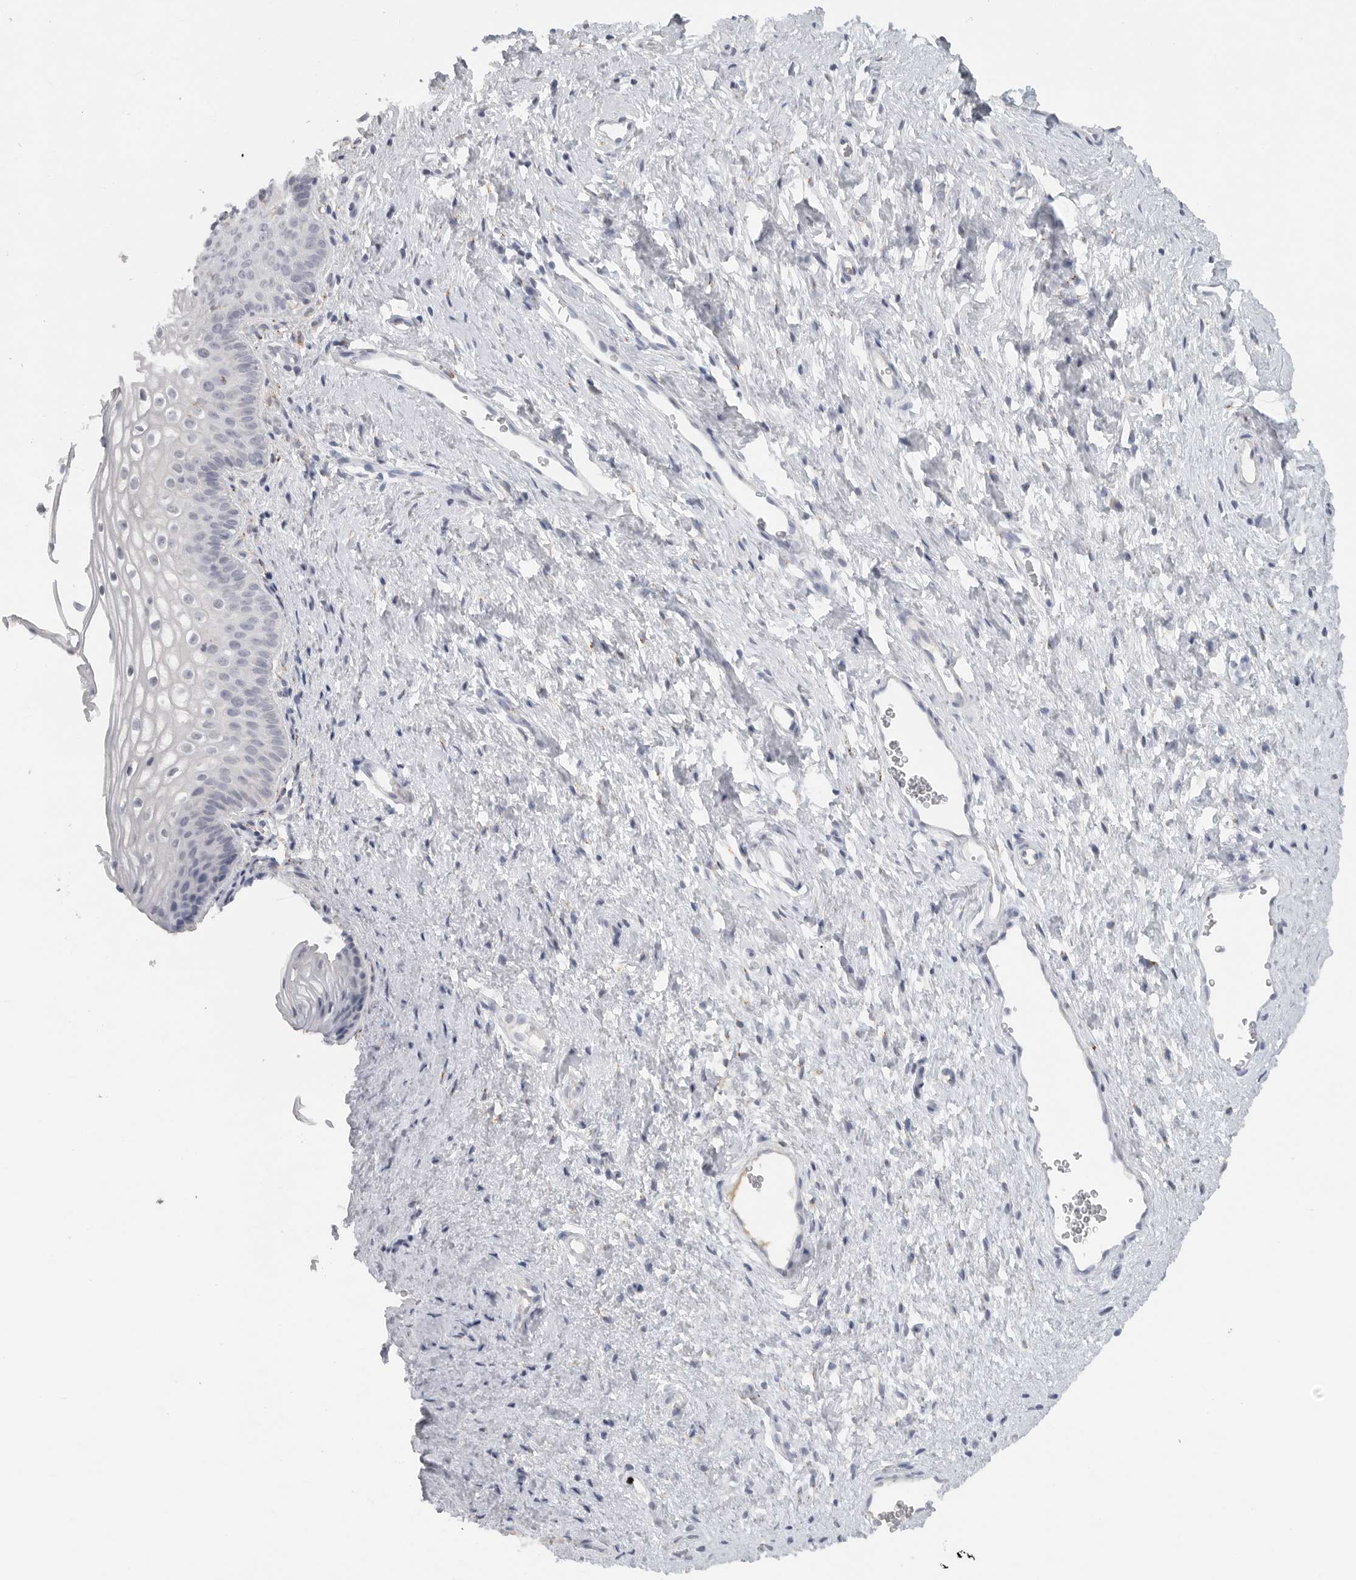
{"staining": {"intensity": "weak", "quantity": "<25%", "location": "cytoplasmic/membranous"}, "tissue": "cervix", "cell_type": "Glandular cells", "image_type": "normal", "snomed": [{"axis": "morphology", "description": "Normal tissue, NOS"}, {"axis": "topography", "description": "Cervix"}], "caption": "Immunohistochemistry (IHC) image of unremarkable cervix: cervix stained with DAB (3,3'-diaminobenzidine) exhibits no significant protein positivity in glandular cells.", "gene": "PAM", "patient": {"sex": "female", "age": 27}}